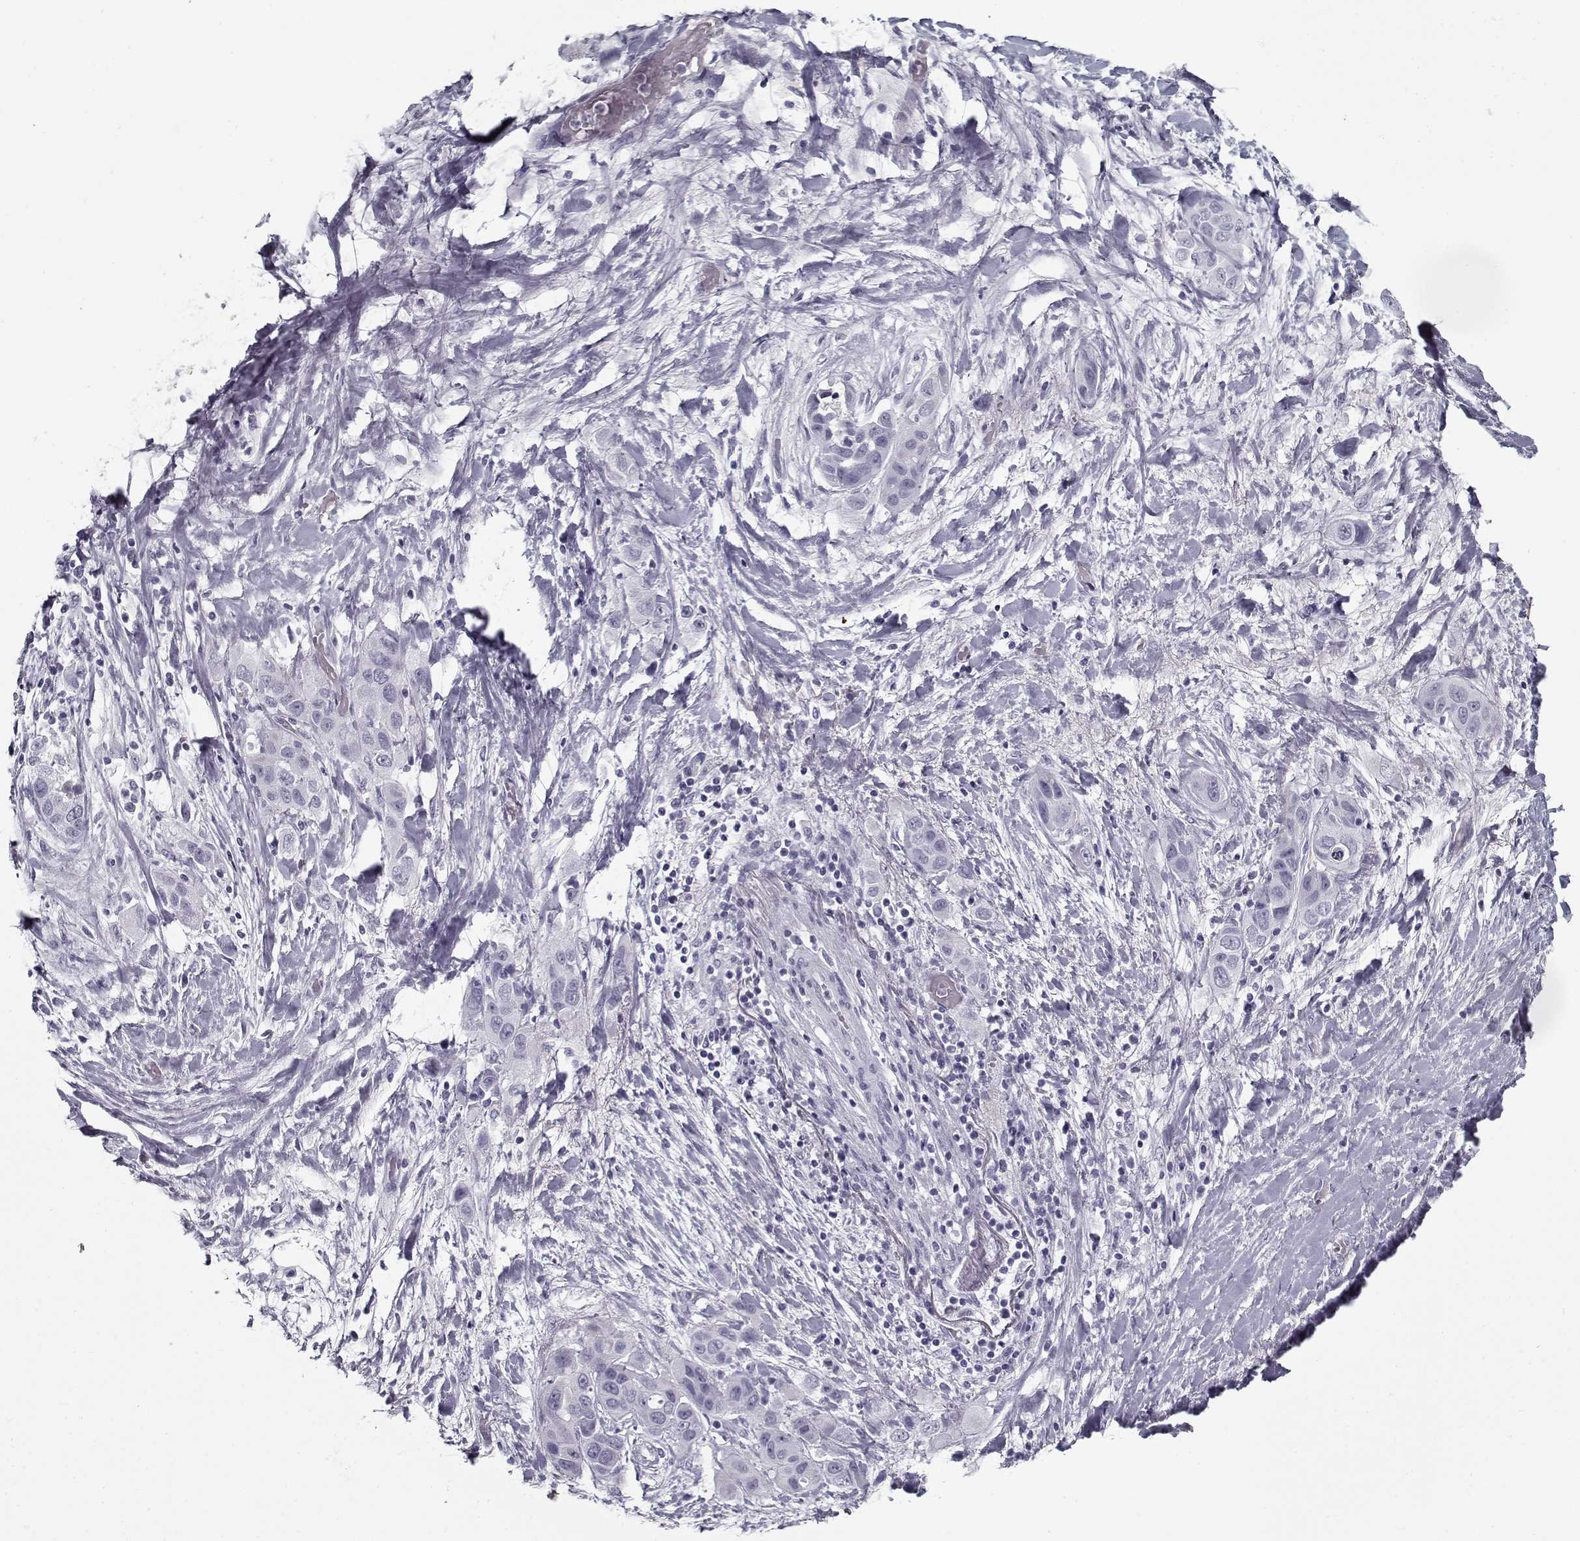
{"staining": {"intensity": "negative", "quantity": "none", "location": "none"}, "tissue": "liver cancer", "cell_type": "Tumor cells", "image_type": "cancer", "snomed": [{"axis": "morphology", "description": "Cholangiocarcinoma"}, {"axis": "topography", "description": "Liver"}], "caption": "Tumor cells are negative for protein expression in human liver cholangiocarcinoma.", "gene": "SPACA9", "patient": {"sex": "female", "age": 52}}